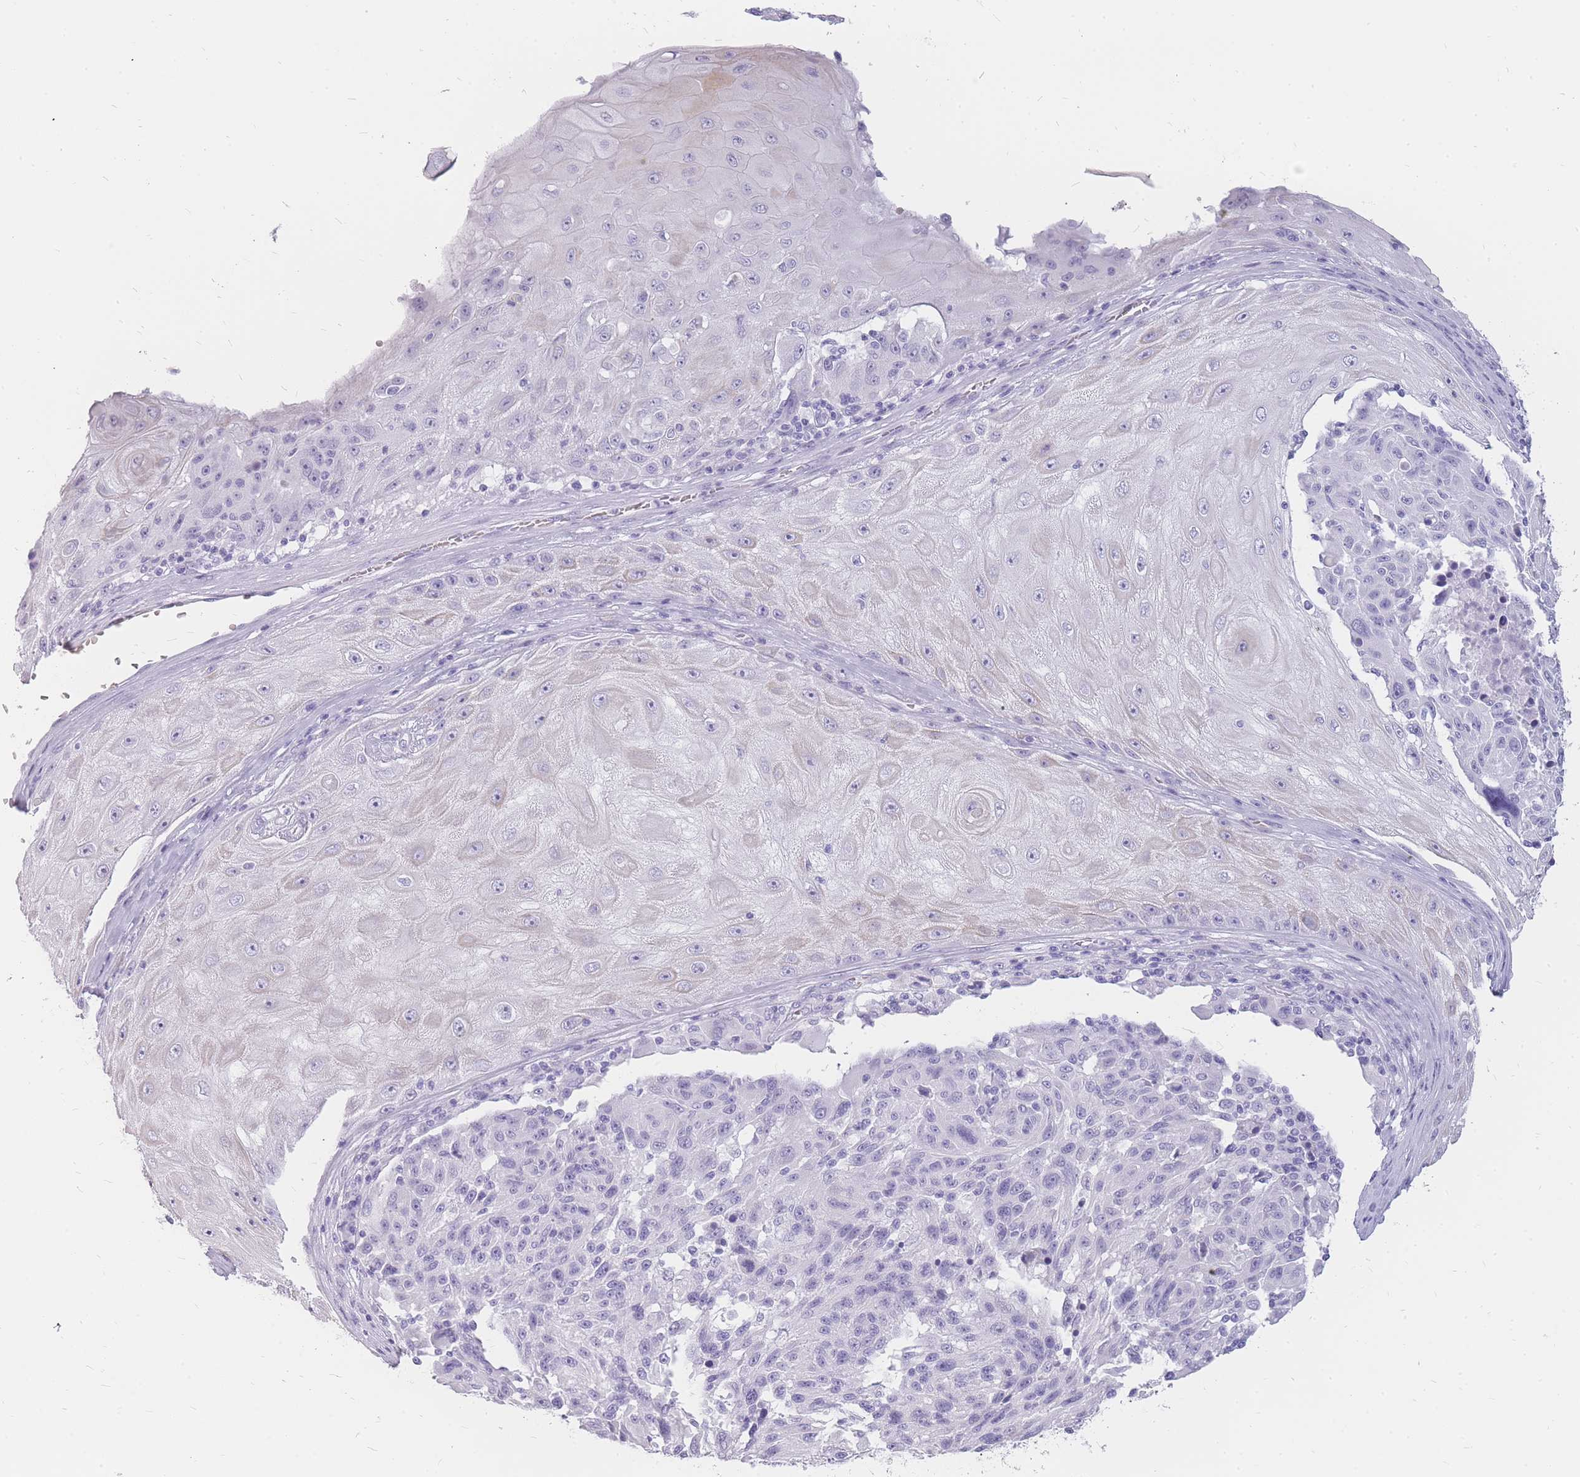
{"staining": {"intensity": "negative", "quantity": "none", "location": "none"}, "tissue": "melanoma", "cell_type": "Tumor cells", "image_type": "cancer", "snomed": [{"axis": "morphology", "description": "Malignant melanoma, NOS"}, {"axis": "topography", "description": "Skin"}], "caption": "Melanoma stained for a protein using immunohistochemistry demonstrates no staining tumor cells.", "gene": "INS", "patient": {"sex": "male", "age": 53}}